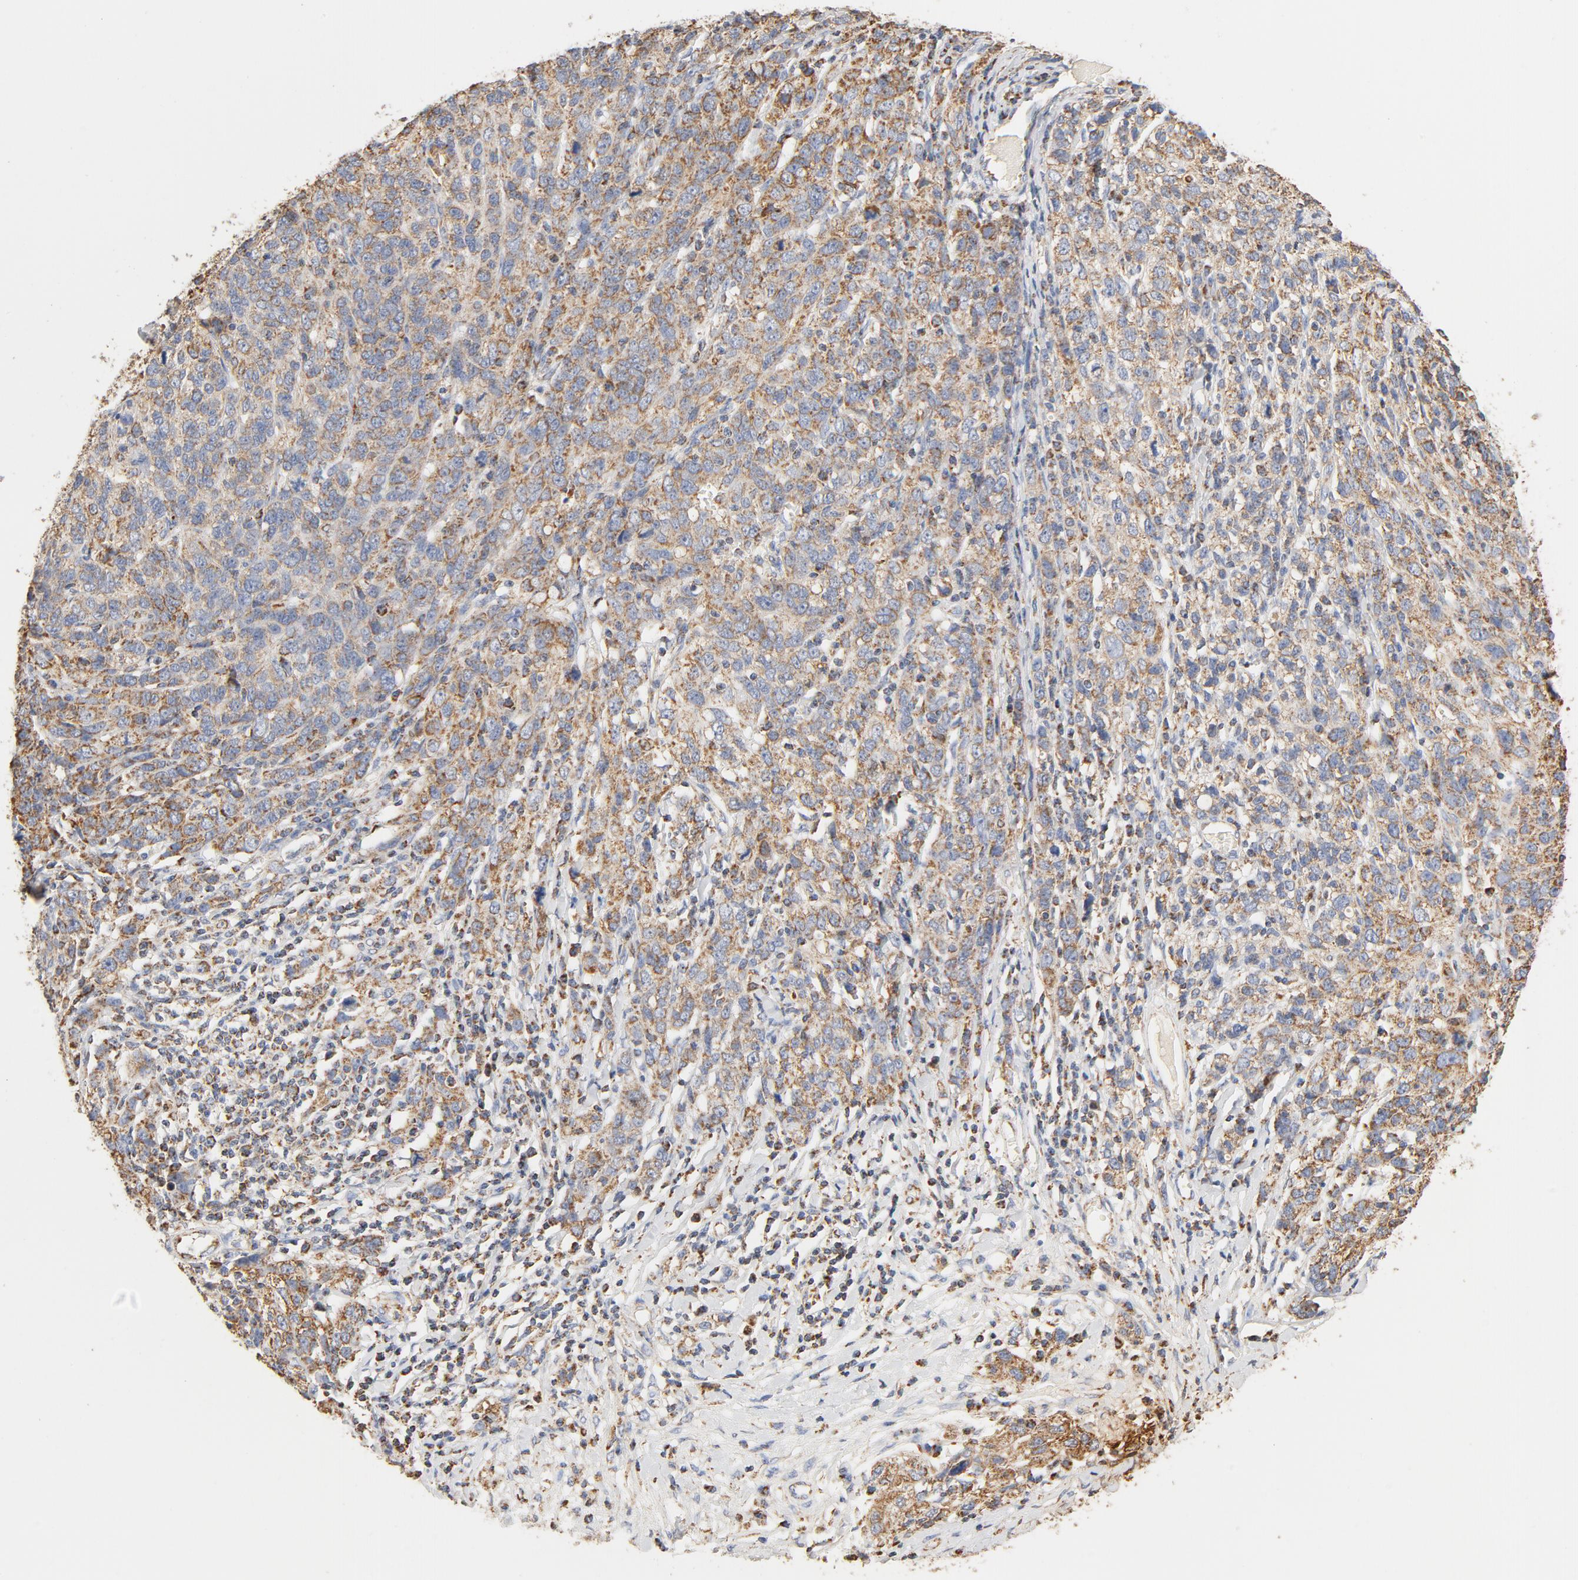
{"staining": {"intensity": "moderate", "quantity": ">75%", "location": "cytoplasmic/membranous"}, "tissue": "ovarian cancer", "cell_type": "Tumor cells", "image_type": "cancer", "snomed": [{"axis": "morphology", "description": "Cystadenocarcinoma, serous, NOS"}, {"axis": "topography", "description": "Ovary"}], "caption": "Tumor cells display medium levels of moderate cytoplasmic/membranous positivity in approximately >75% of cells in ovarian serous cystadenocarcinoma.", "gene": "COX4I1", "patient": {"sex": "female", "age": 71}}